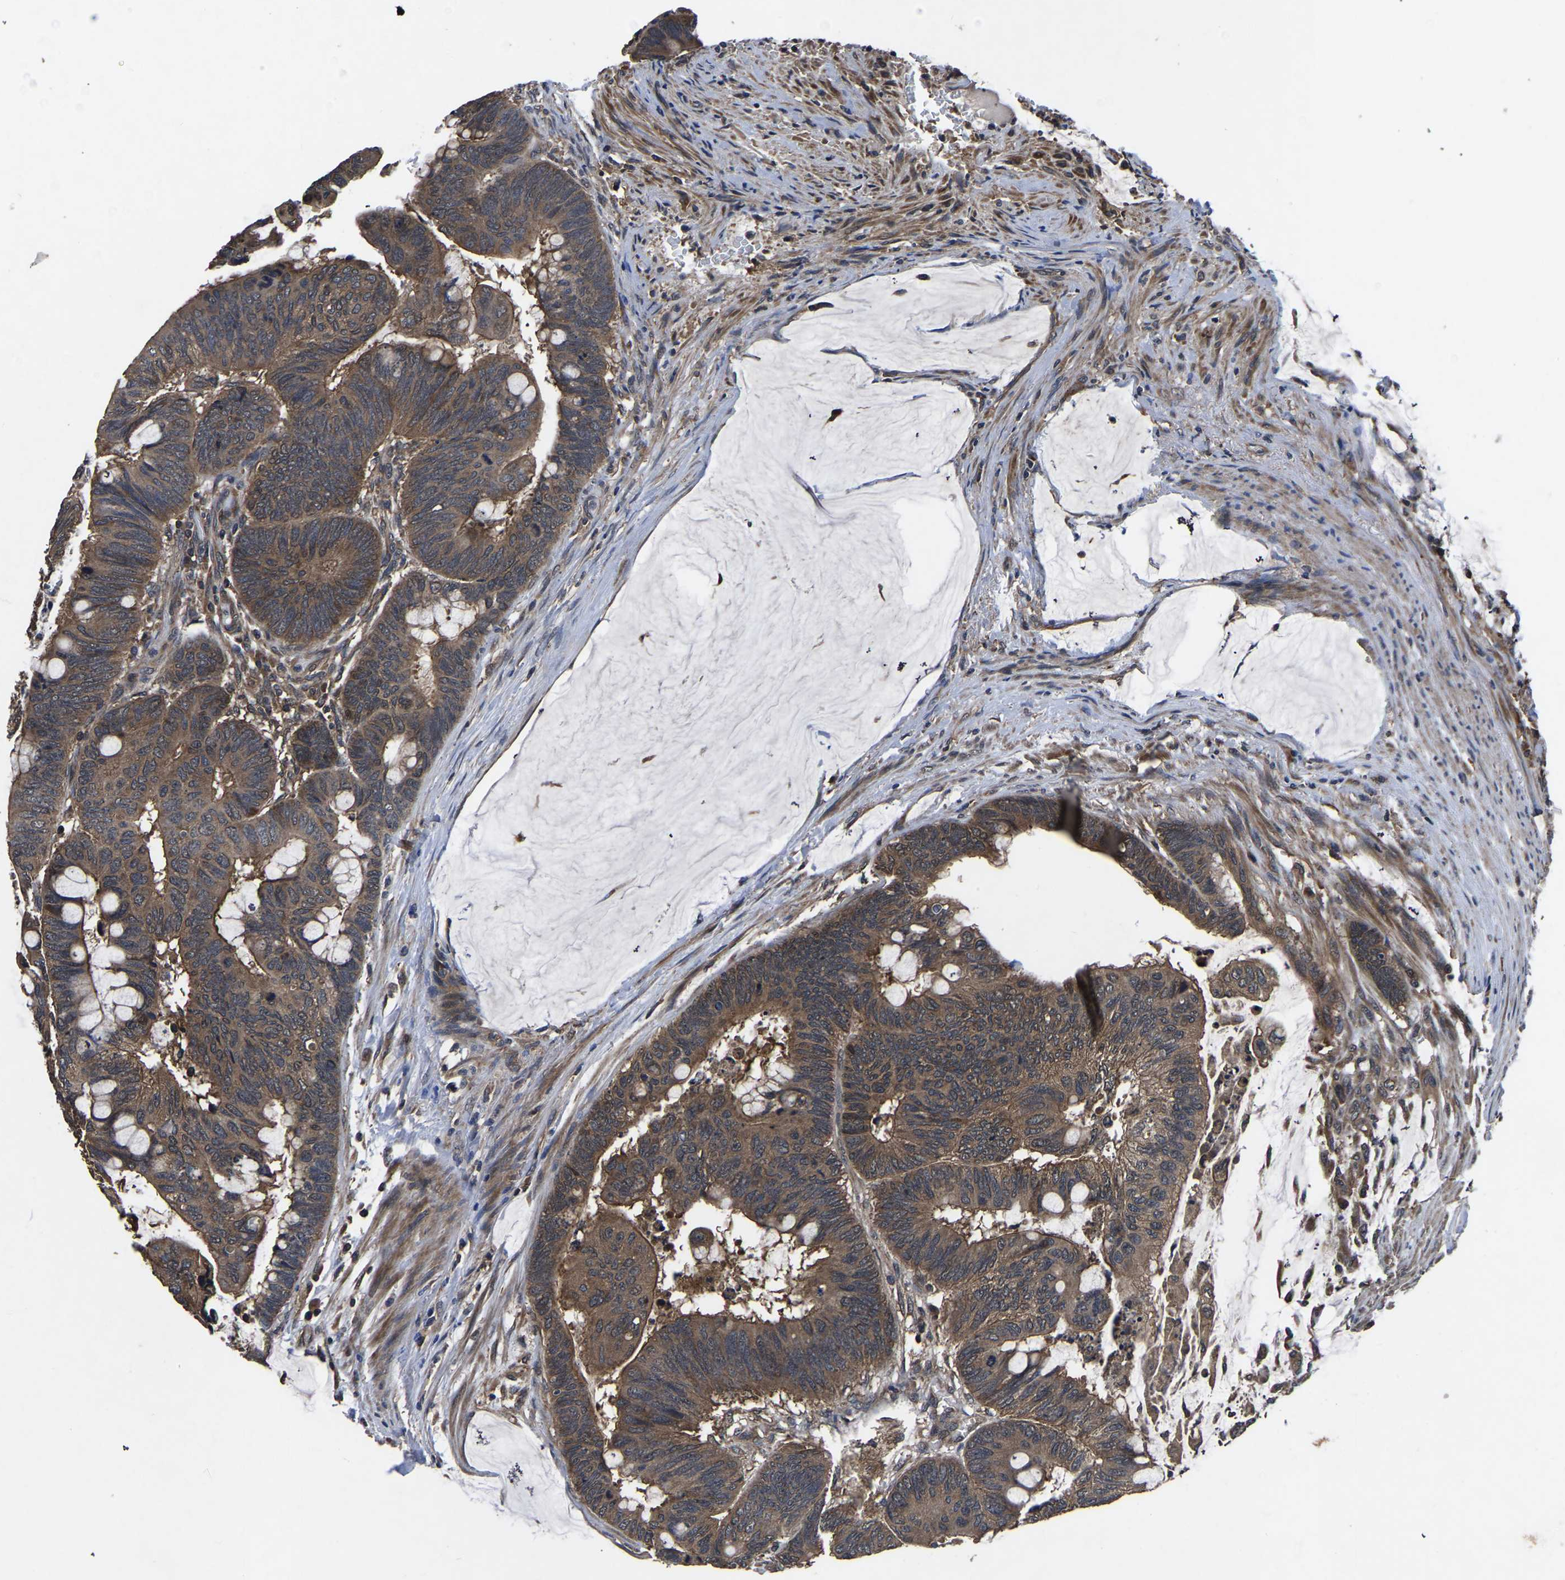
{"staining": {"intensity": "moderate", "quantity": ">75%", "location": "cytoplasmic/membranous"}, "tissue": "colorectal cancer", "cell_type": "Tumor cells", "image_type": "cancer", "snomed": [{"axis": "morphology", "description": "Normal tissue, NOS"}, {"axis": "morphology", "description": "Adenocarcinoma, NOS"}, {"axis": "topography", "description": "Rectum"}], "caption": "Colorectal cancer (adenocarcinoma) stained with DAB (3,3'-diaminobenzidine) immunohistochemistry shows medium levels of moderate cytoplasmic/membranous positivity in about >75% of tumor cells. The protein of interest is shown in brown color, while the nuclei are stained blue.", "gene": "CRYZL1", "patient": {"sex": "male", "age": 92}}